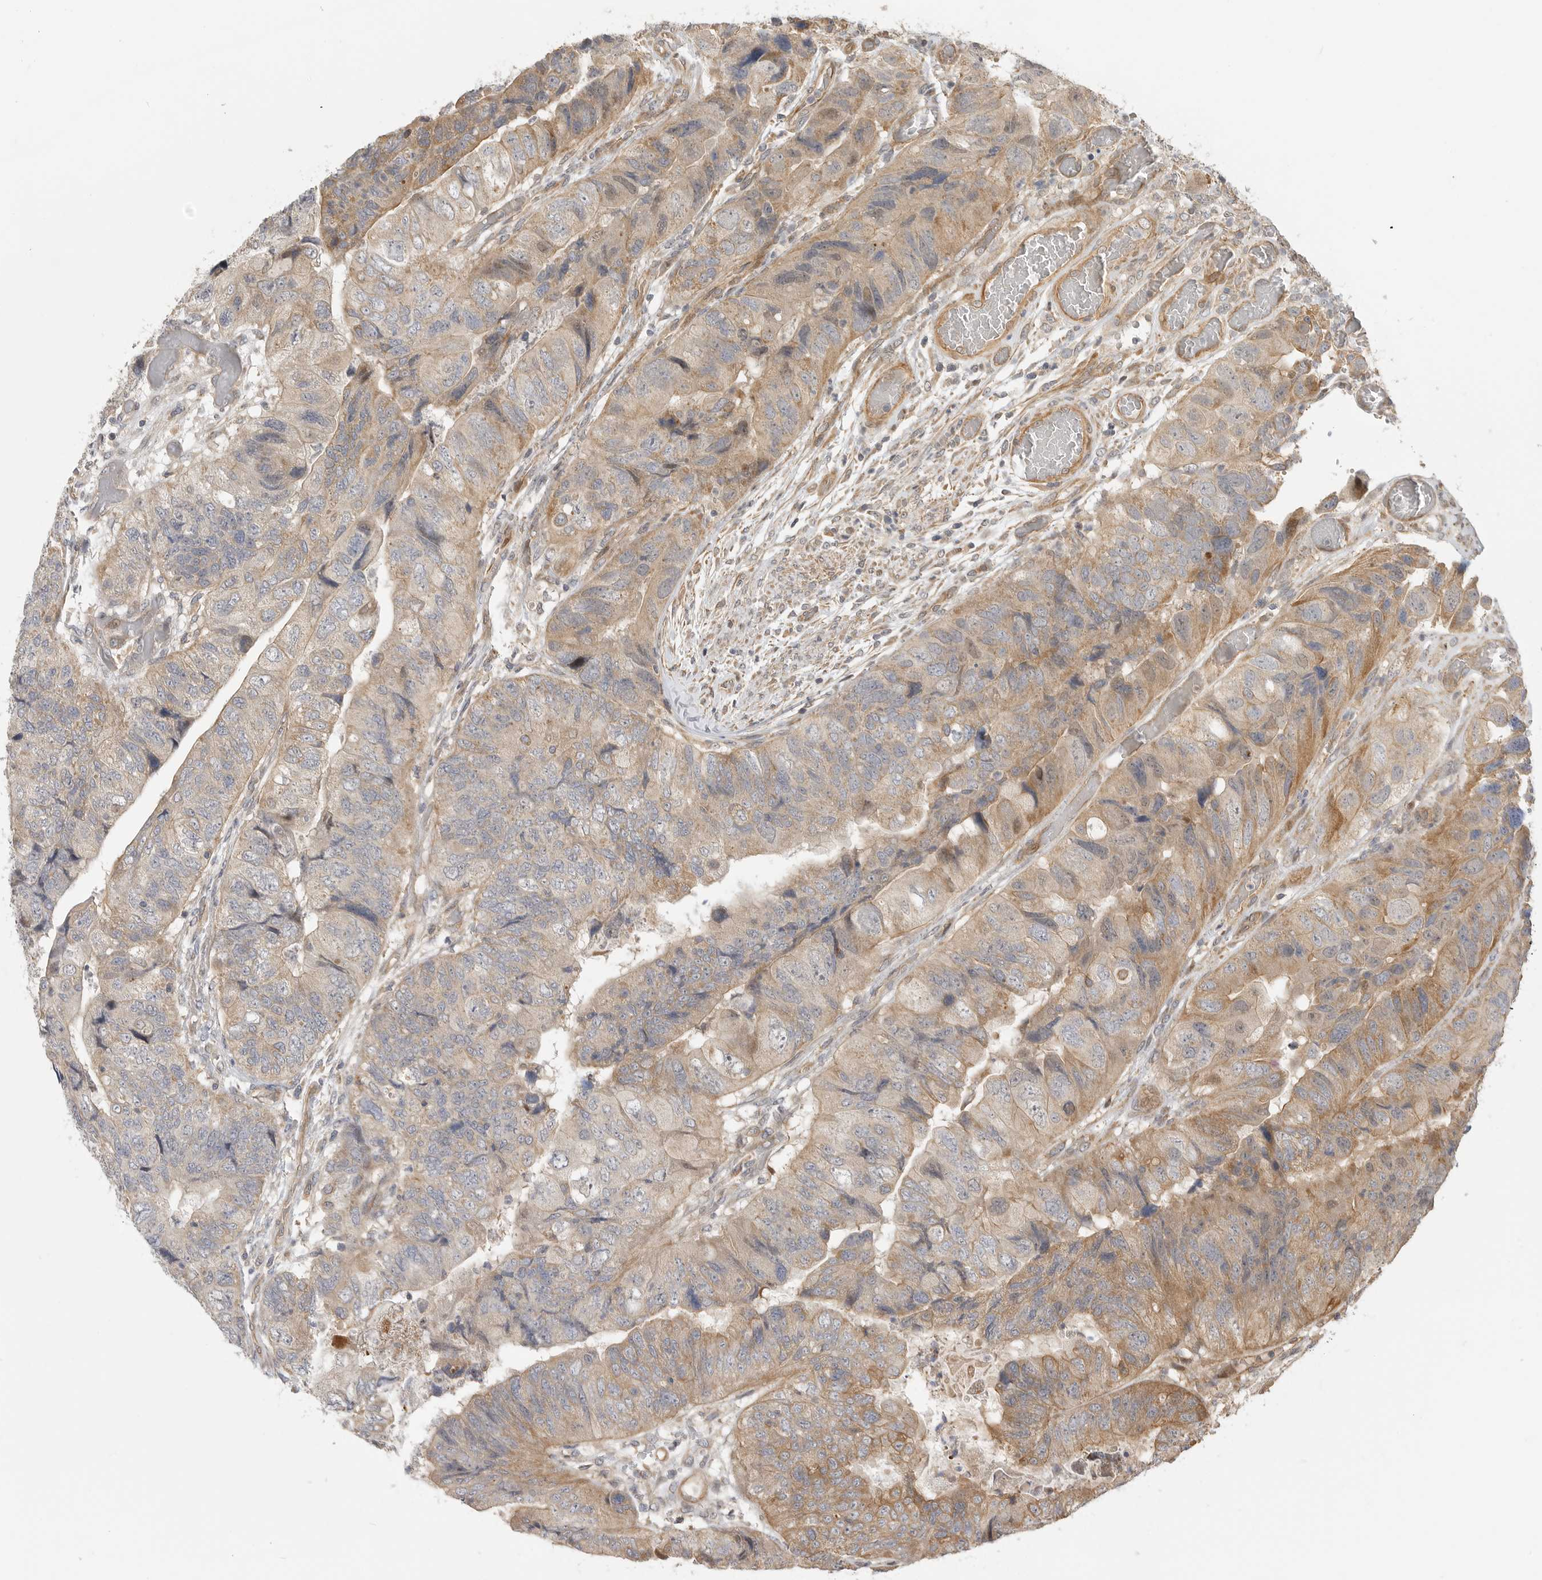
{"staining": {"intensity": "weak", "quantity": "25%-75%", "location": "cytoplasmic/membranous"}, "tissue": "colorectal cancer", "cell_type": "Tumor cells", "image_type": "cancer", "snomed": [{"axis": "morphology", "description": "Adenocarcinoma, NOS"}, {"axis": "topography", "description": "Rectum"}], "caption": "Weak cytoplasmic/membranous staining for a protein is present in approximately 25%-75% of tumor cells of colorectal adenocarcinoma using immunohistochemistry.", "gene": "ADPRS", "patient": {"sex": "male", "age": 63}}